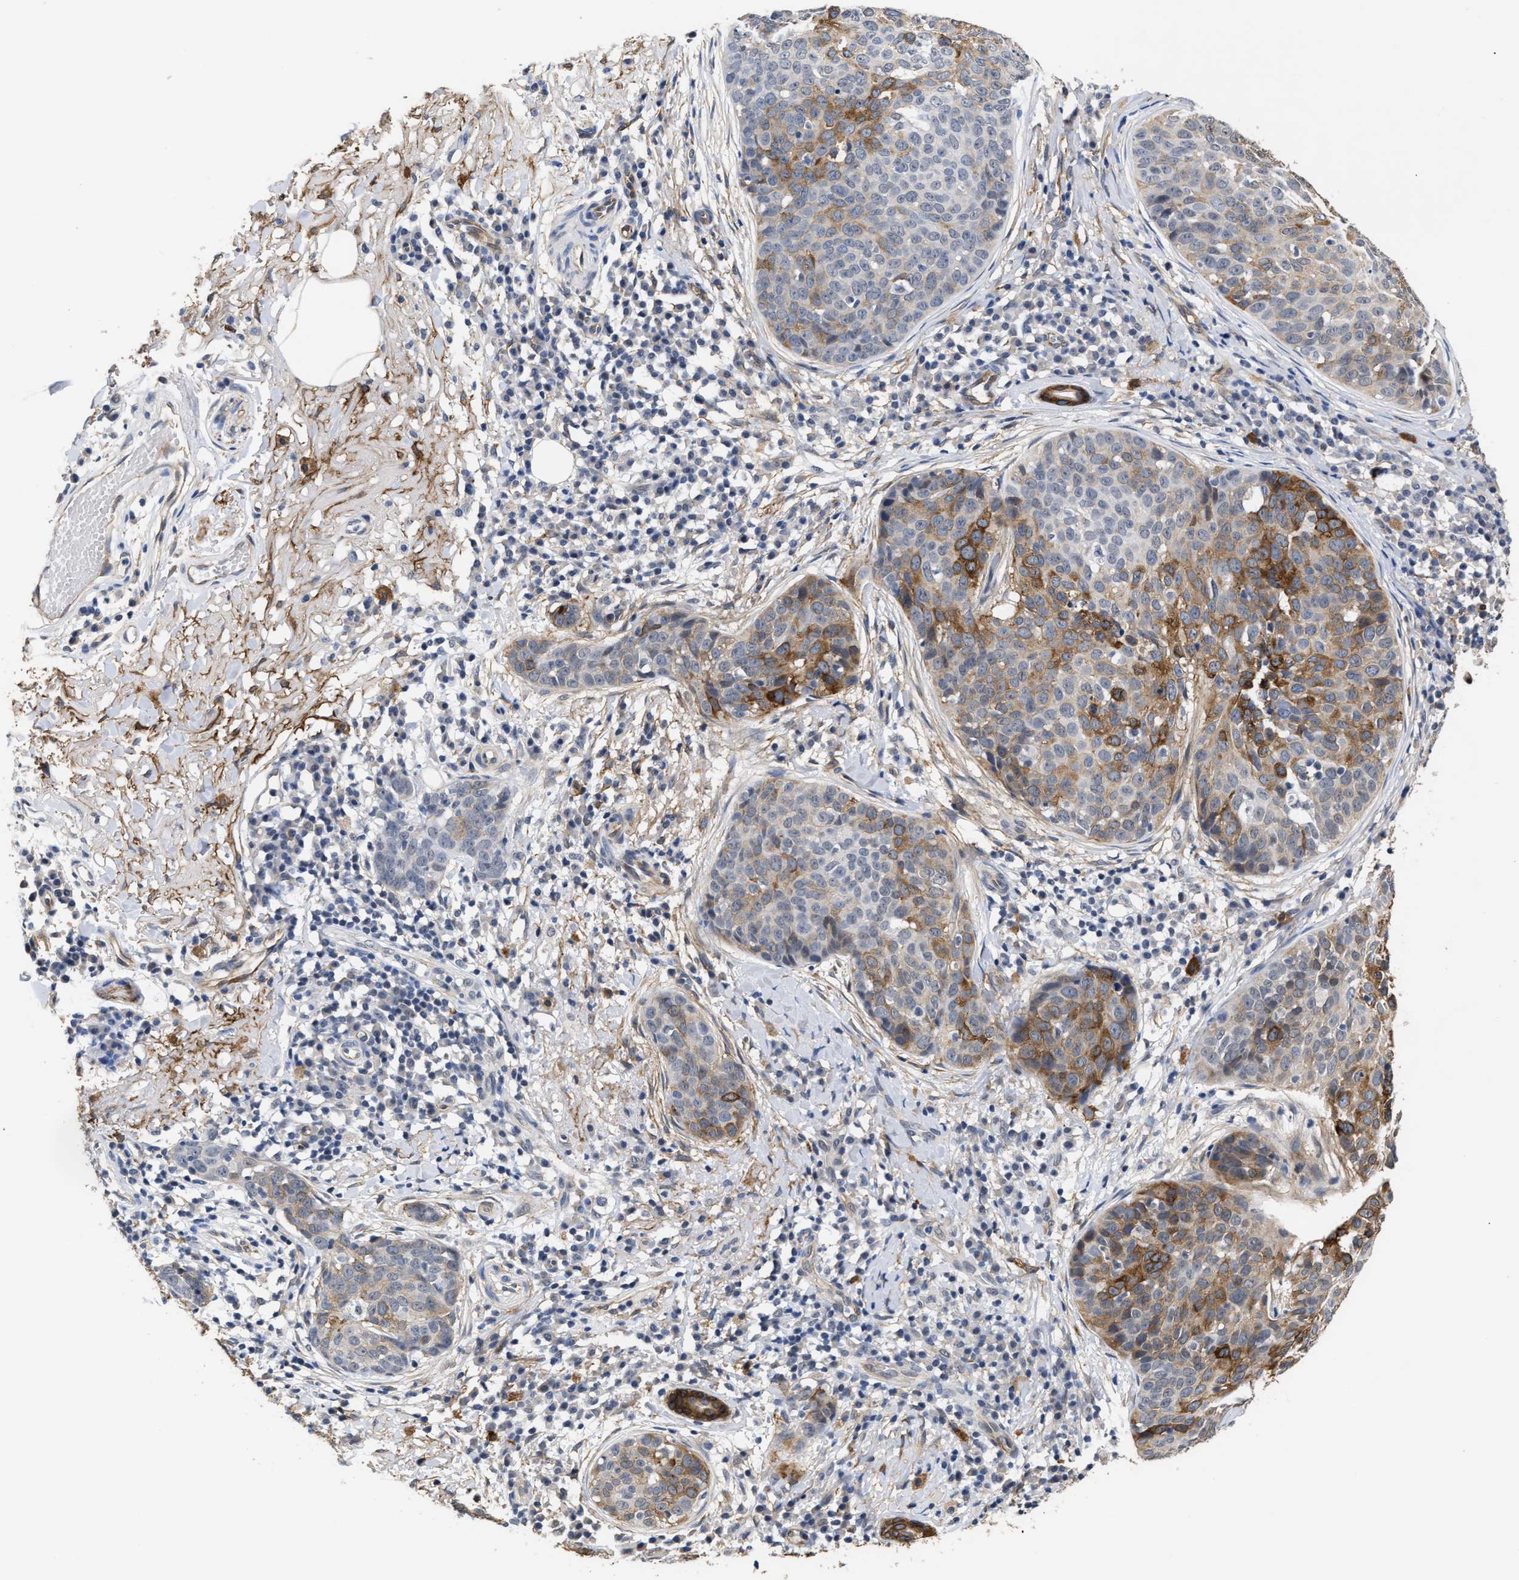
{"staining": {"intensity": "moderate", "quantity": "25%-75%", "location": "cytoplasmic/membranous"}, "tissue": "skin cancer", "cell_type": "Tumor cells", "image_type": "cancer", "snomed": [{"axis": "morphology", "description": "Squamous cell carcinoma in situ, NOS"}, {"axis": "morphology", "description": "Squamous cell carcinoma, NOS"}, {"axis": "topography", "description": "Skin"}], "caption": "Protein staining of squamous cell carcinoma (skin) tissue displays moderate cytoplasmic/membranous expression in approximately 25%-75% of tumor cells.", "gene": "AHNAK2", "patient": {"sex": "male", "age": 93}}